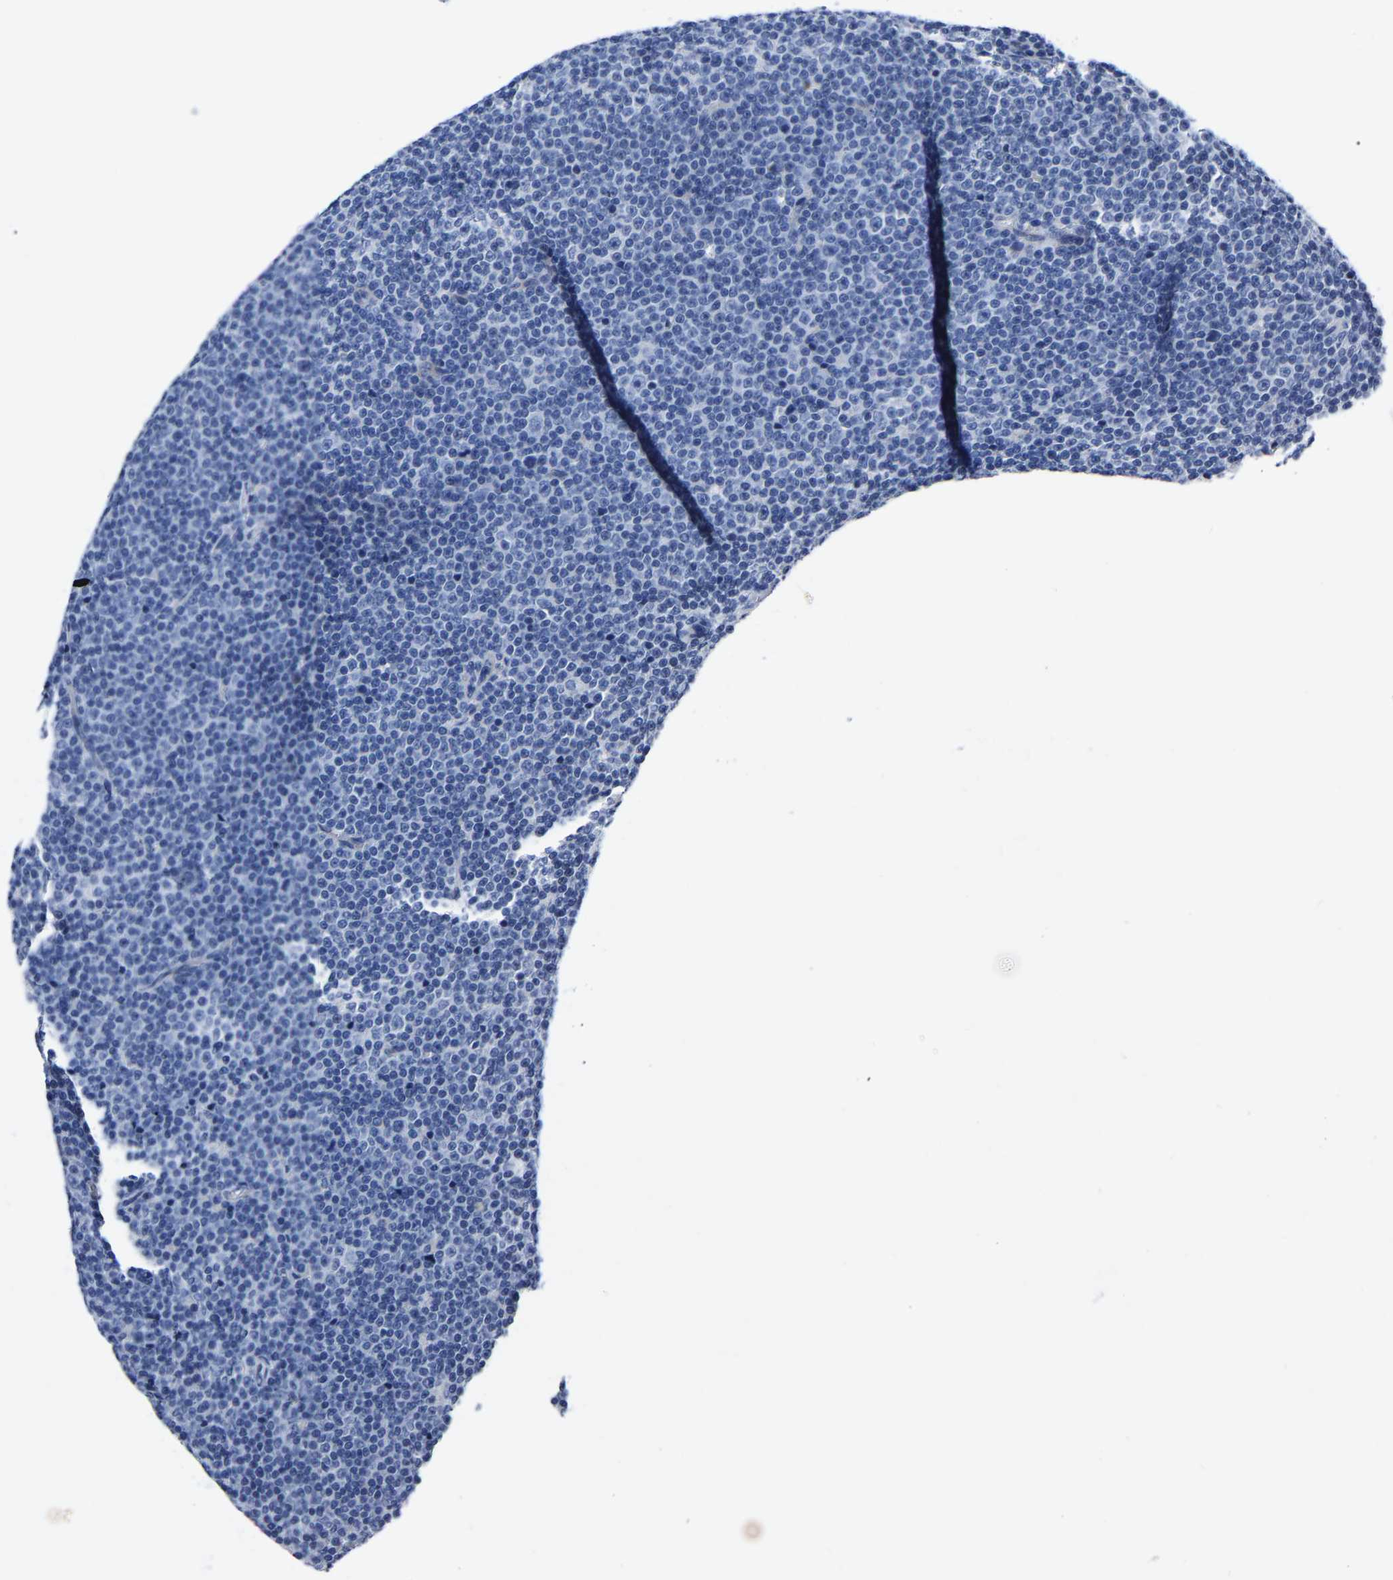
{"staining": {"intensity": "negative", "quantity": "none", "location": "none"}, "tissue": "lymphoma", "cell_type": "Tumor cells", "image_type": "cancer", "snomed": [{"axis": "morphology", "description": "Malignant lymphoma, non-Hodgkin's type, Low grade"}, {"axis": "topography", "description": "Lymph node"}], "caption": "Tumor cells are negative for protein expression in human malignant lymphoma, non-Hodgkin's type (low-grade).", "gene": "MOV10L1", "patient": {"sex": "female", "age": 67}}